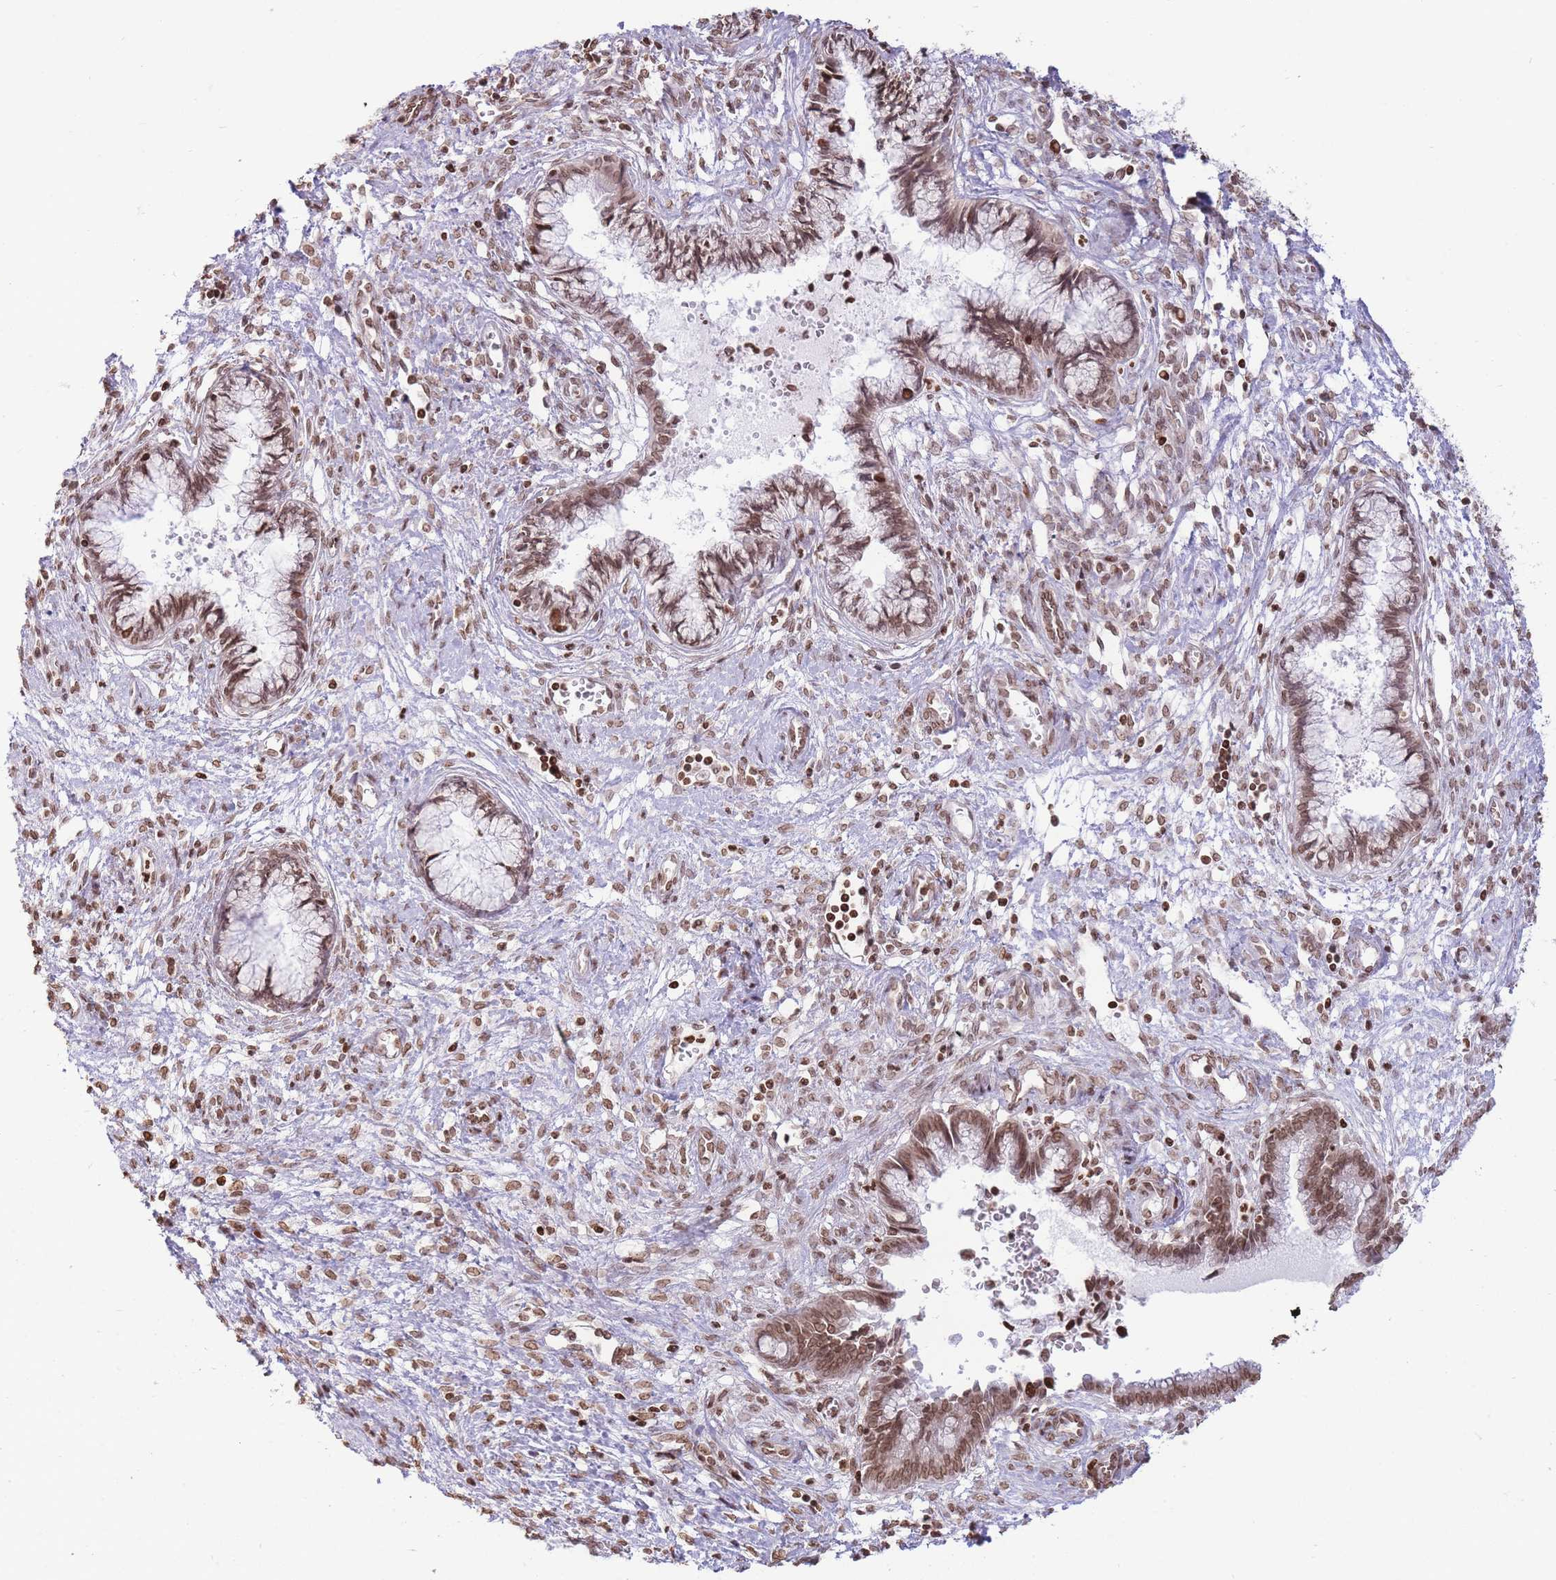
{"staining": {"intensity": "moderate", "quantity": ">75%", "location": "nuclear"}, "tissue": "cervical cancer", "cell_type": "Tumor cells", "image_type": "cancer", "snomed": [{"axis": "morphology", "description": "Adenocarcinoma, NOS"}, {"axis": "topography", "description": "Cervix"}], "caption": "DAB (3,3'-diaminobenzidine) immunohistochemical staining of cervical adenocarcinoma exhibits moderate nuclear protein staining in about >75% of tumor cells.", "gene": "SHISAL1", "patient": {"sex": "female", "age": 44}}